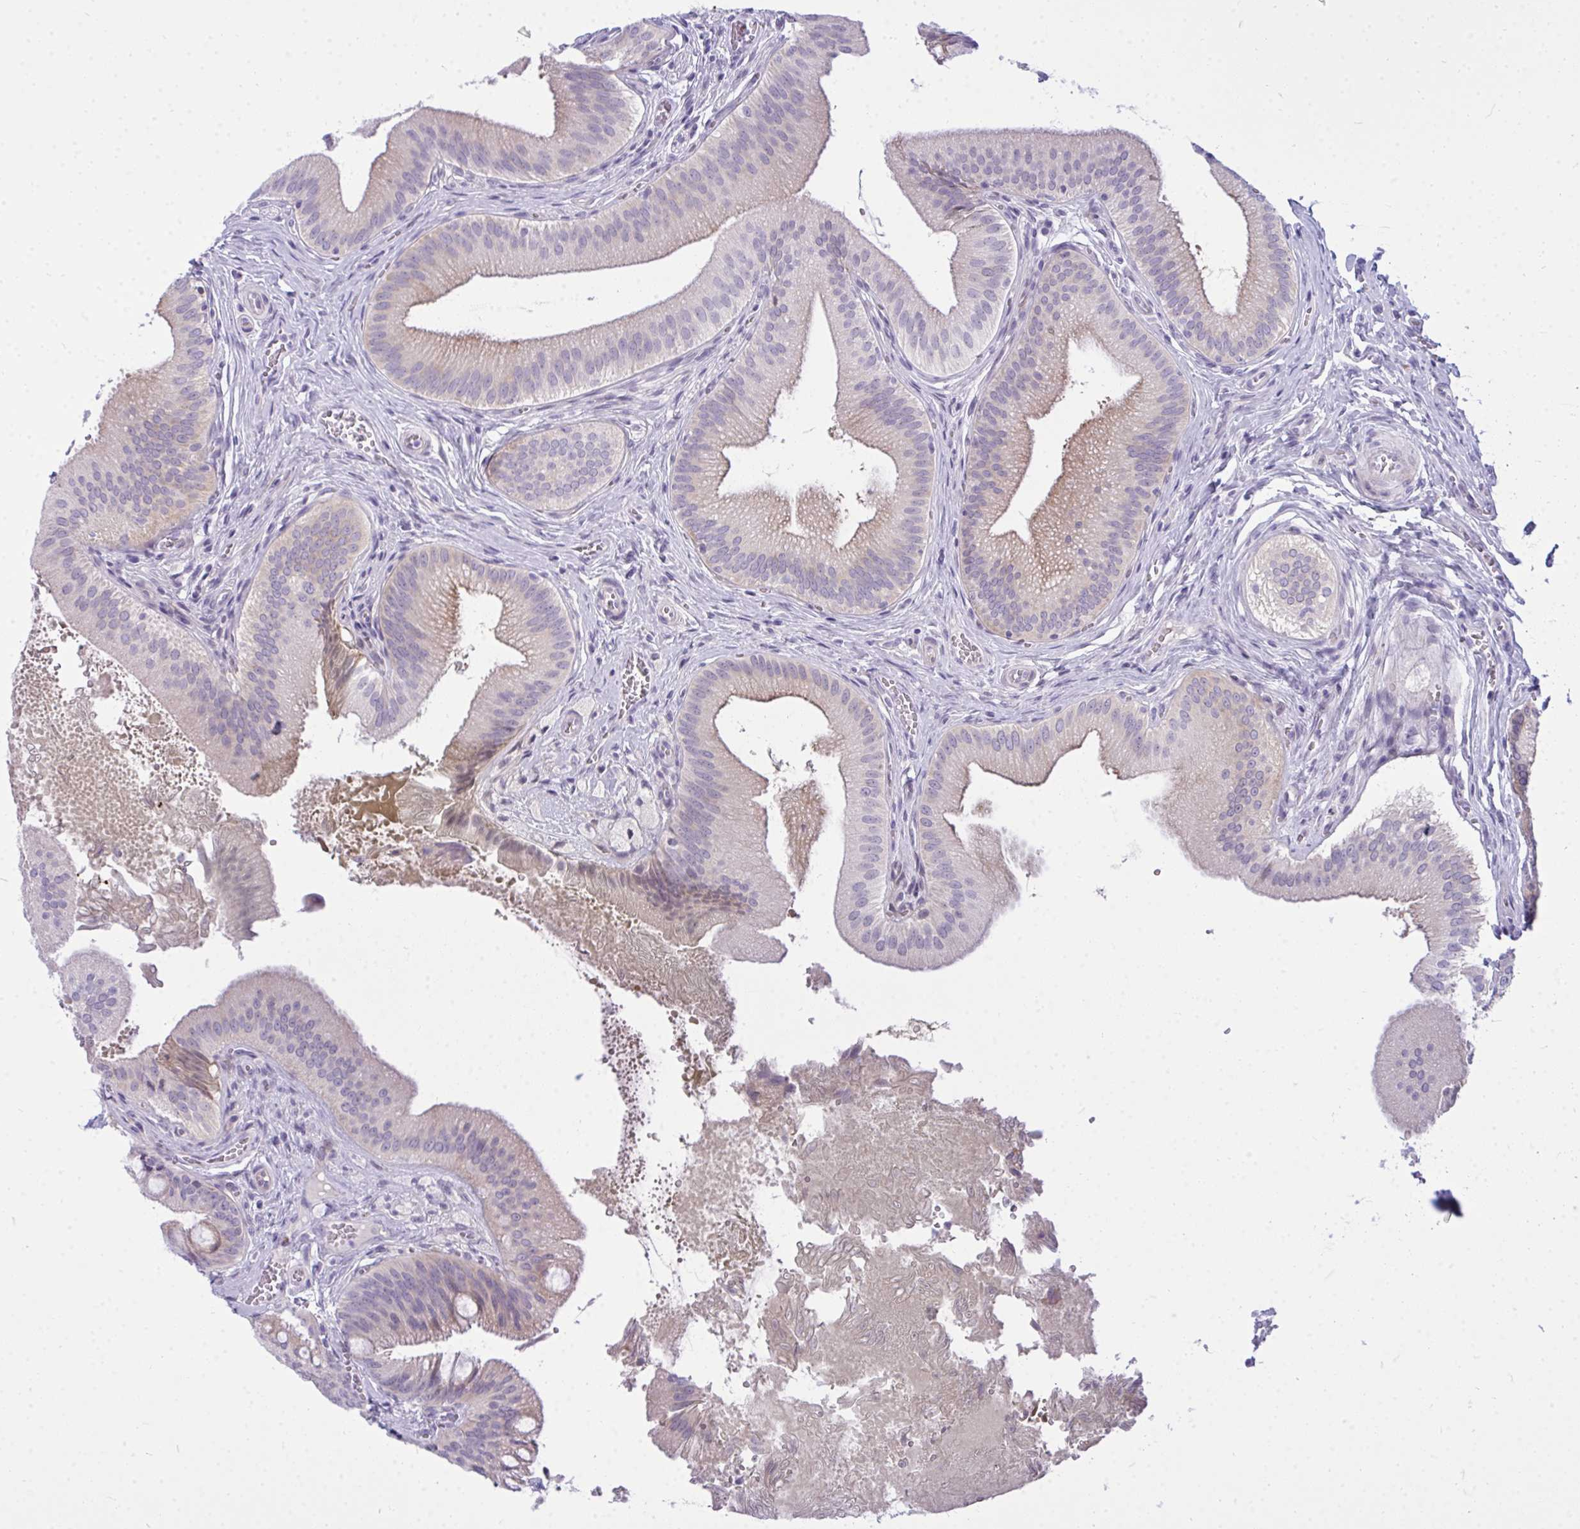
{"staining": {"intensity": "weak", "quantity": "<25%", "location": "cytoplasmic/membranous"}, "tissue": "gallbladder", "cell_type": "Glandular cells", "image_type": "normal", "snomed": [{"axis": "morphology", "description": "Normal tissue, NOS"}, {"axis": "topography", "description": "Gallbladder"}], "caption": "IHC image of benign gallbladder: gallbladder stained with DAB (3,3'-diaminobenzidine) displays no significant protein staining in glandular cells.", "gene": "ZSCAN25", "patient": {"sex": "male", "age": 17}}